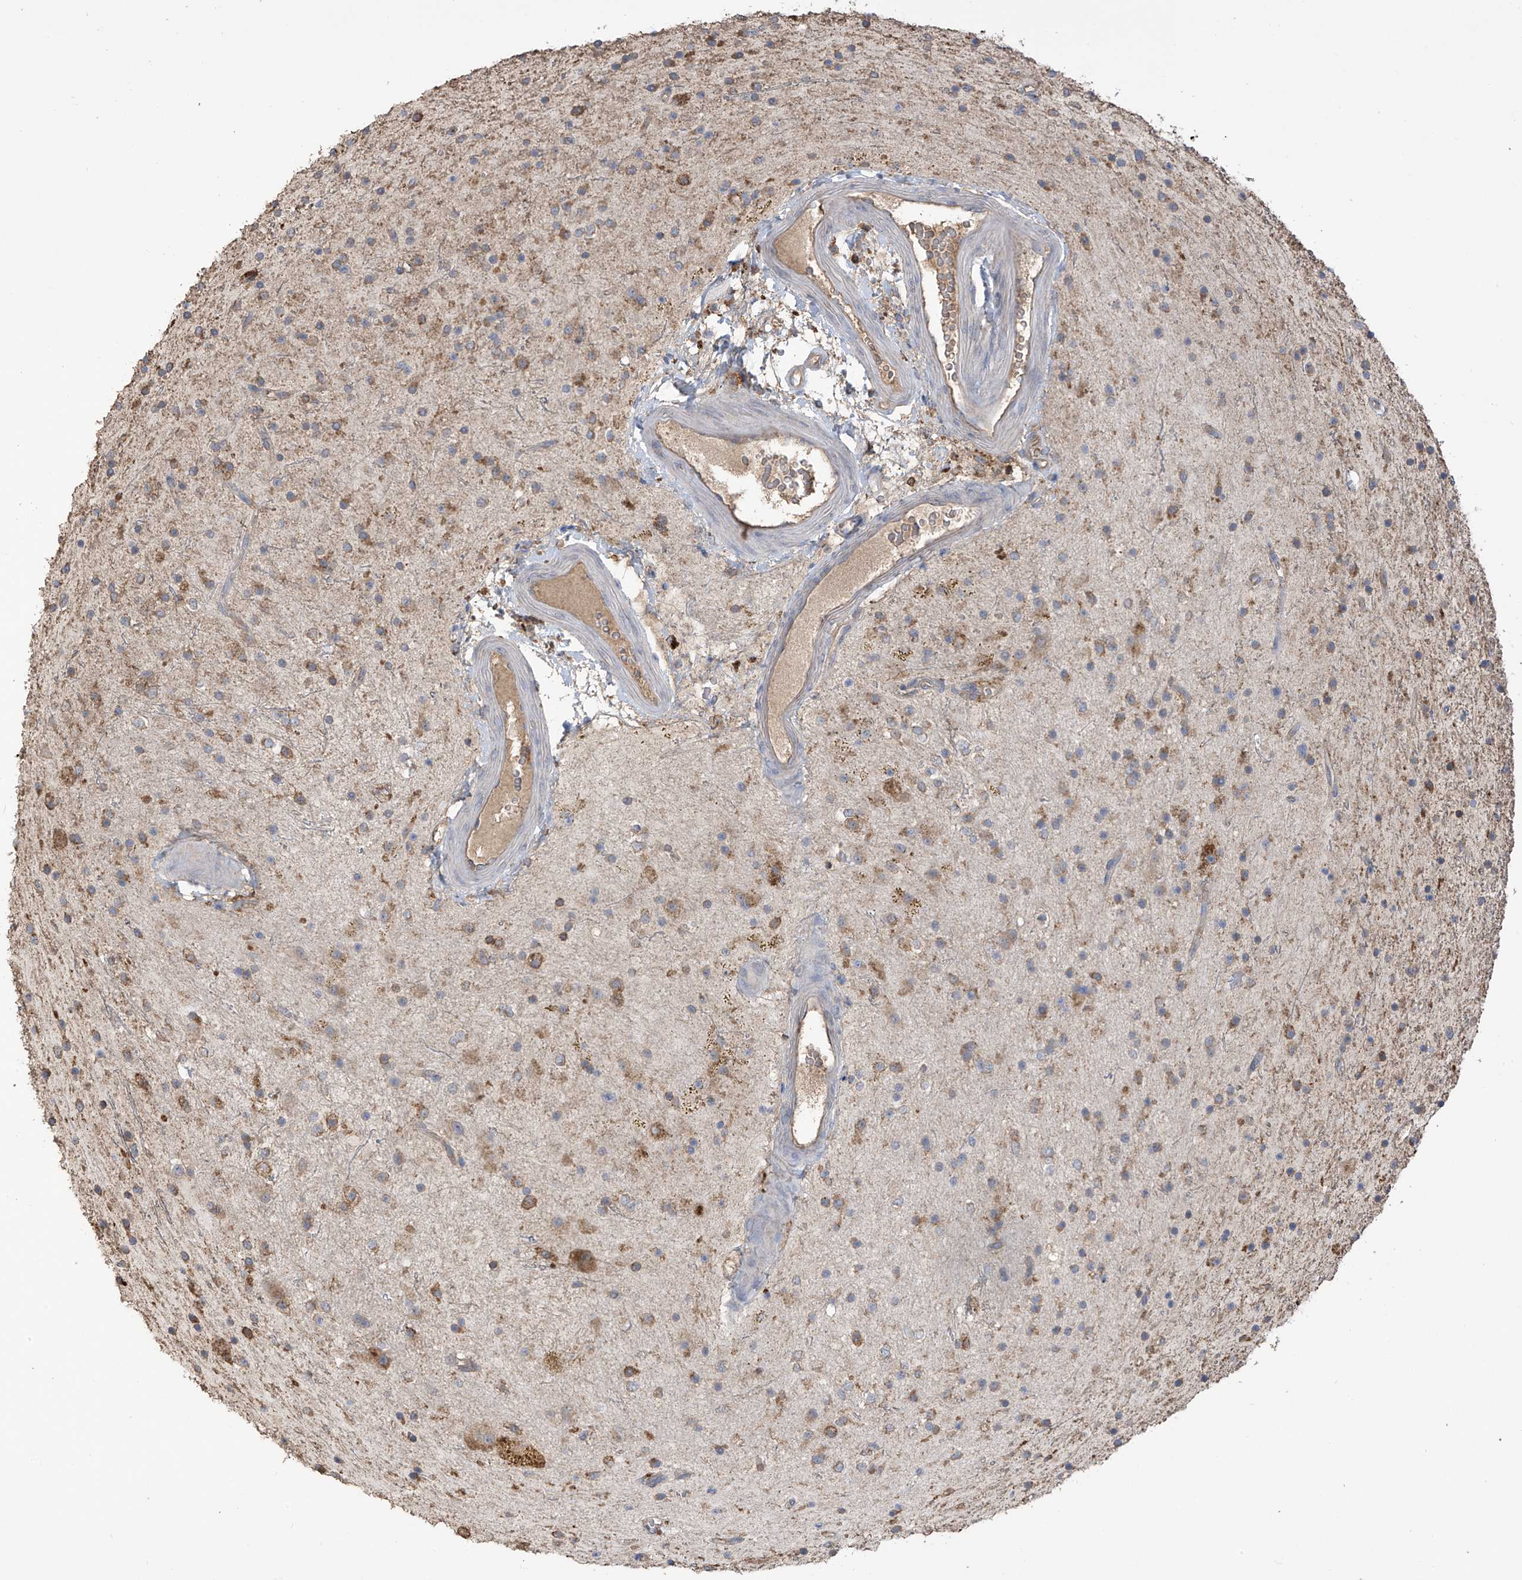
{"staining": {"intensity": "weak", "quantity": "25%-75%", "location": "cytoplasmic/membranous"}, "tissue": "glioma", "cell_type": "Tumor cells", "image_type": "cancer", "snomed": [{"axis": "morphology", "description": "Glioma, malignant, High grade"}, {"axis": "topography", "description": "Brain"}], "caption": "A high-resolution photomicrograph shows immunohistochemistry (IHC) staining of malignant glioma (high-grade), which exhibits weak cytoplasmic/membranous expression in about 25%-75% of tumor cells.", "gene": "COX10", "patient": {"sex": "male", "age": 34}}